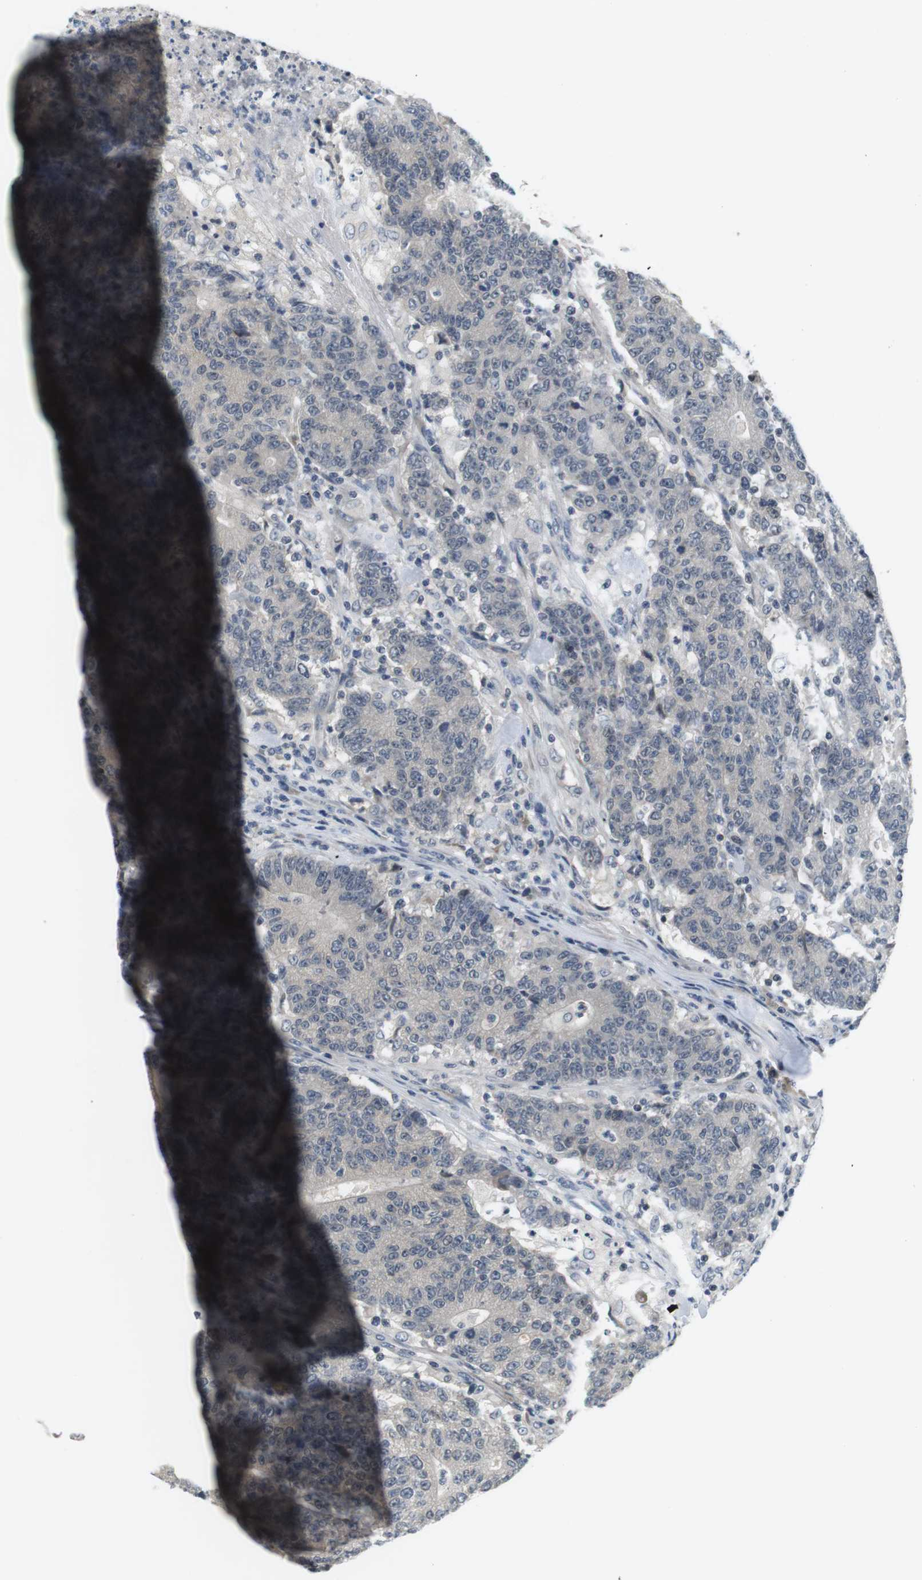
{"staining": {"intensity": "negative", "quantity": "none", "location": "none"}, "tissue": "colorectal cancer", "cell_type": "Tumor cells", "image_type": "cancer", "snomed": [{"axis": "morphology", "description": "Normal tissue, NOS"}, {"axis": "morphology", "description": "Adenocarcinoma, NOS"}, {"axis": "topography", "description": "Colon"}], "caption": "An image of human colorectal adenocarcinoma is negative for staining in tumor cells.", "gene": "WNT7A", "patient": {"sex": "female", "age": 75}}